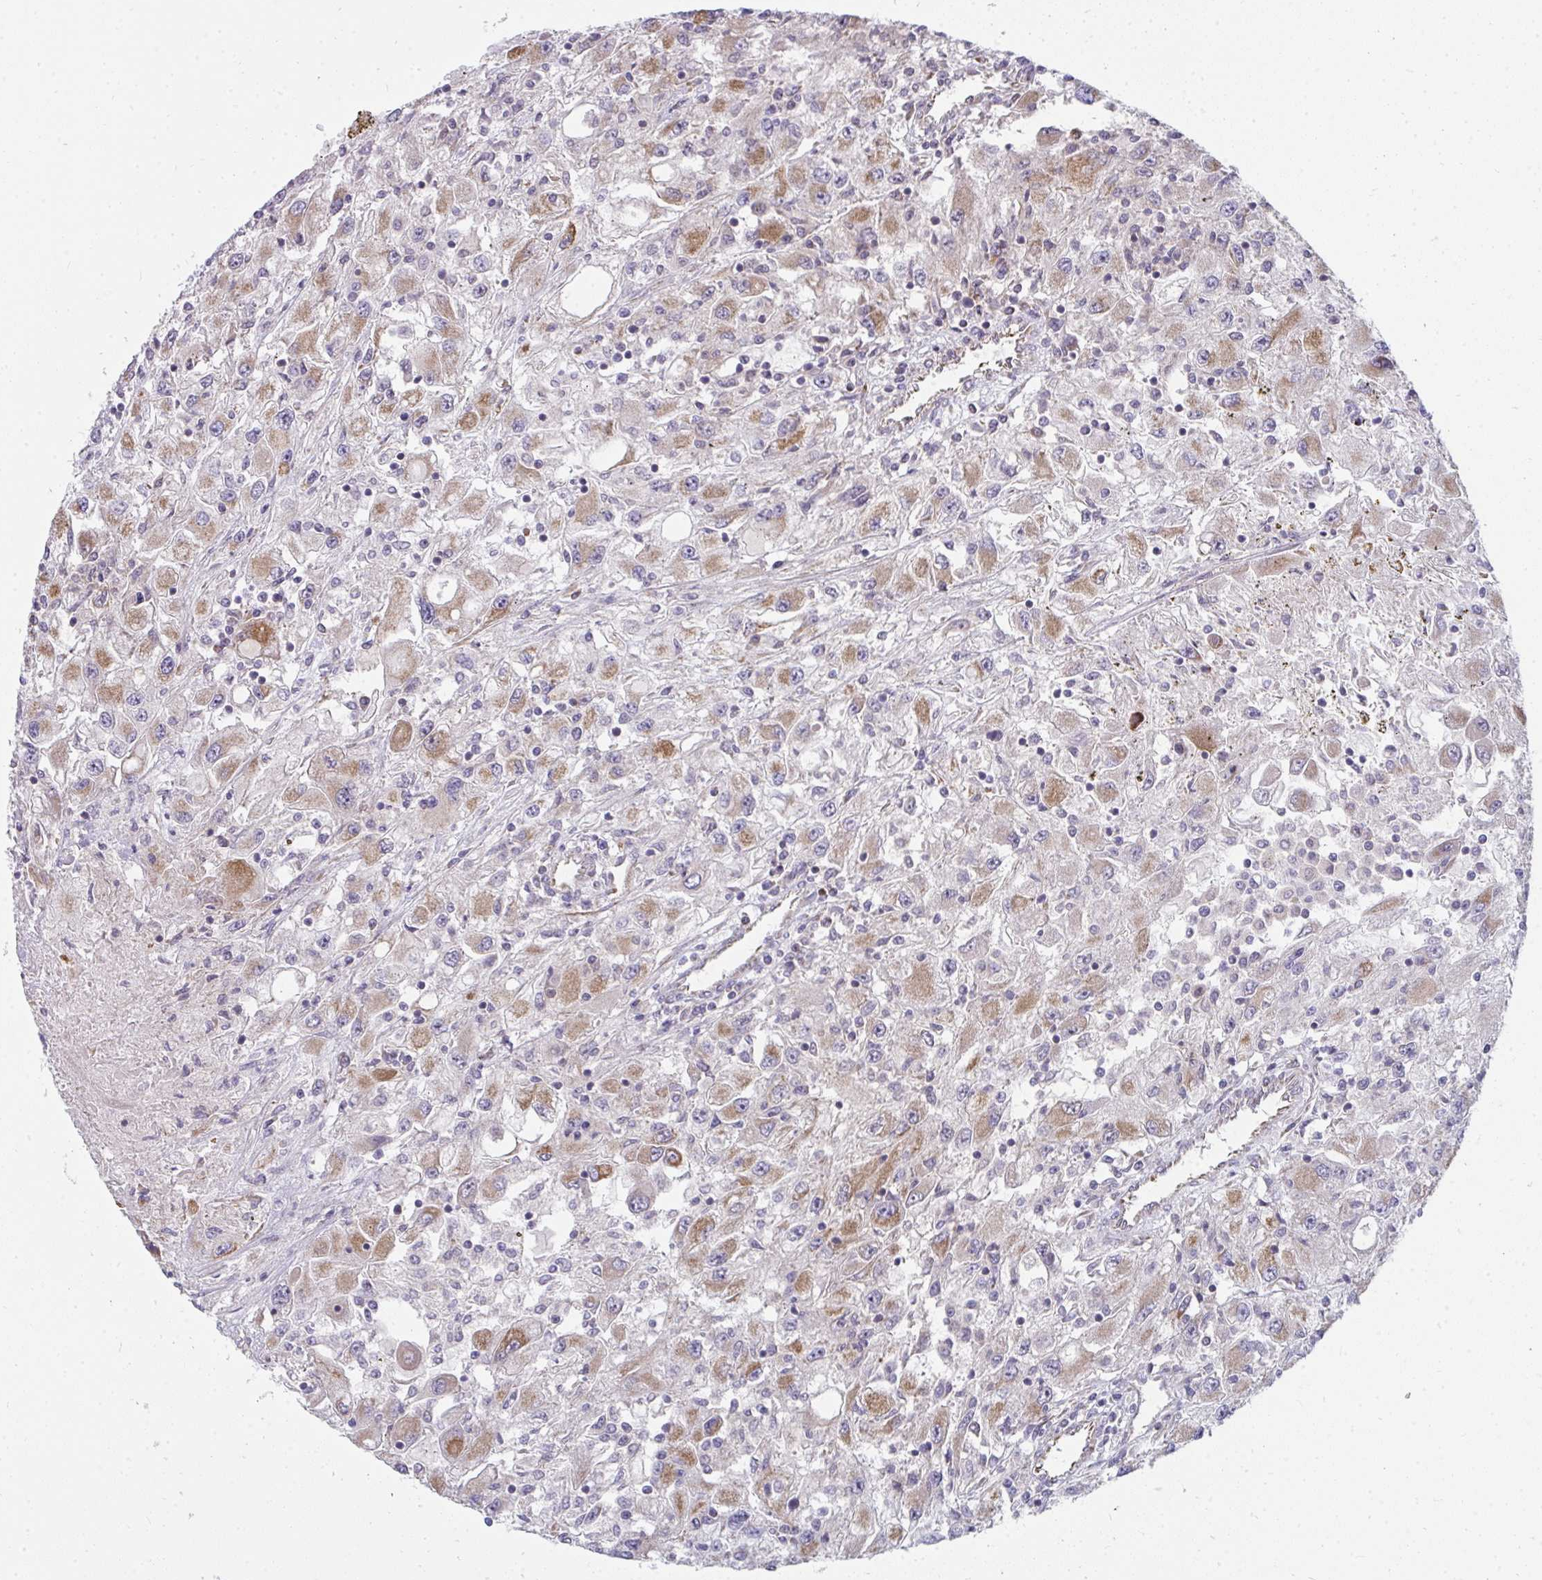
{"staining": {"intensity": "moderate", "quantity": "25%-75%", "location": "cytoplasmic/membranous"}, "tissue": "renal cancer", "cell_type": "Tumor cells", "image_type": "cancer", "snomed": [{"axis": "morphology", "description": "Adenocarcinoma, NOS"}, {"axis": "topography", "description": "Kidney"}], "caption": "Adenocarcinoma (renal) stained for a protein (brown) demonstrates moderate cytoplasmic/membranous positive positivity in about 25%-75% of tumor cells.", "gene": "FAHD1", "patient": {"sex": "female", "age": 67}}